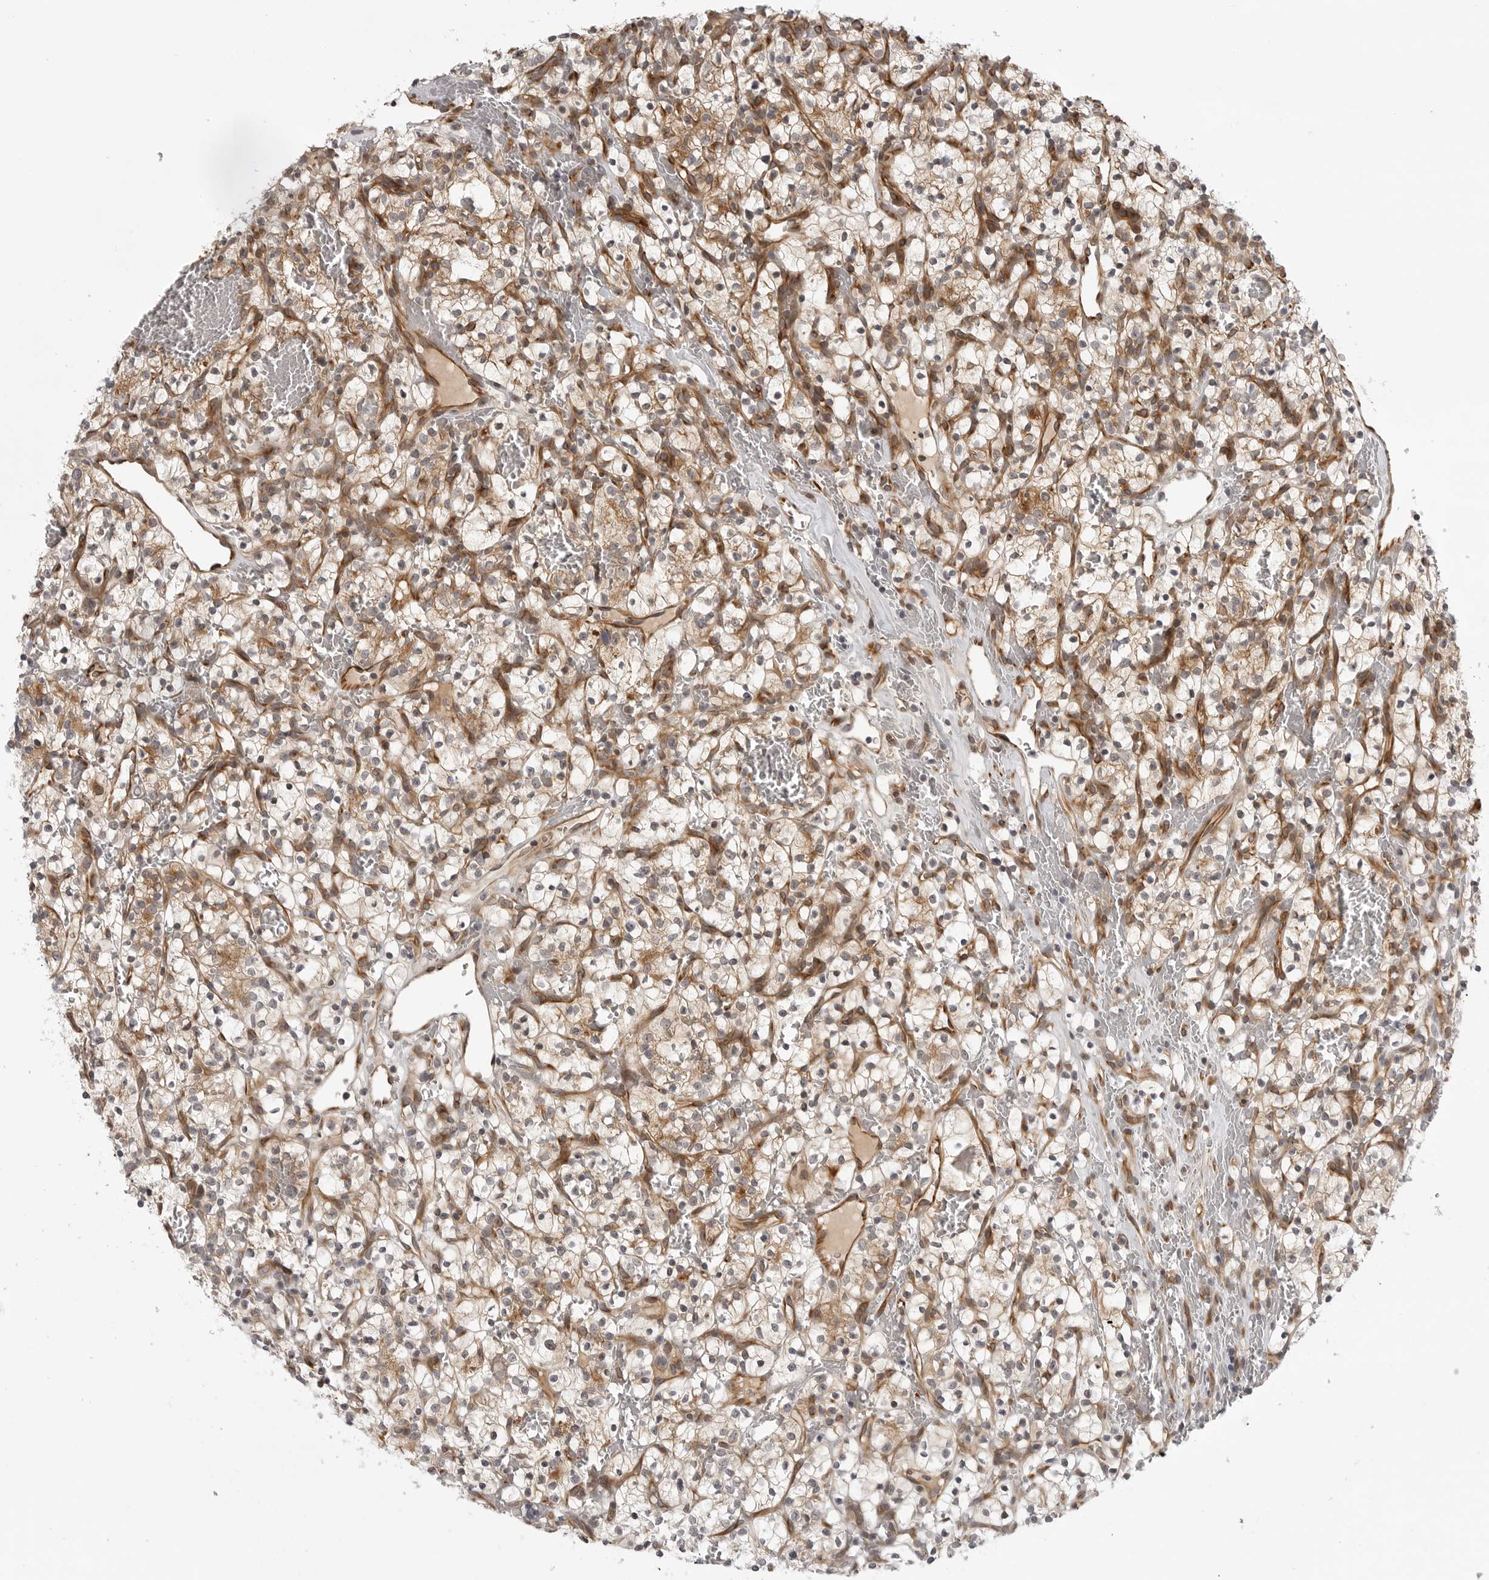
{"staining": {"intensity": "negative", "quantity": "none", "location": "none"}, "tissue": "renal cancer", "cell_type": "Tumor cells", "image_type": "cancer", "snomed": [{"axis": "morphology", "description": "Adenocarcinoma, NOS"}, {"axis": "topography", "description": "Kidney"}], "caption": "A photomicrograph of human renal cancer is negative for staining in tumor cells.", "gene": "CD300LD", "patient": {"sex": "female", "age": 57}}